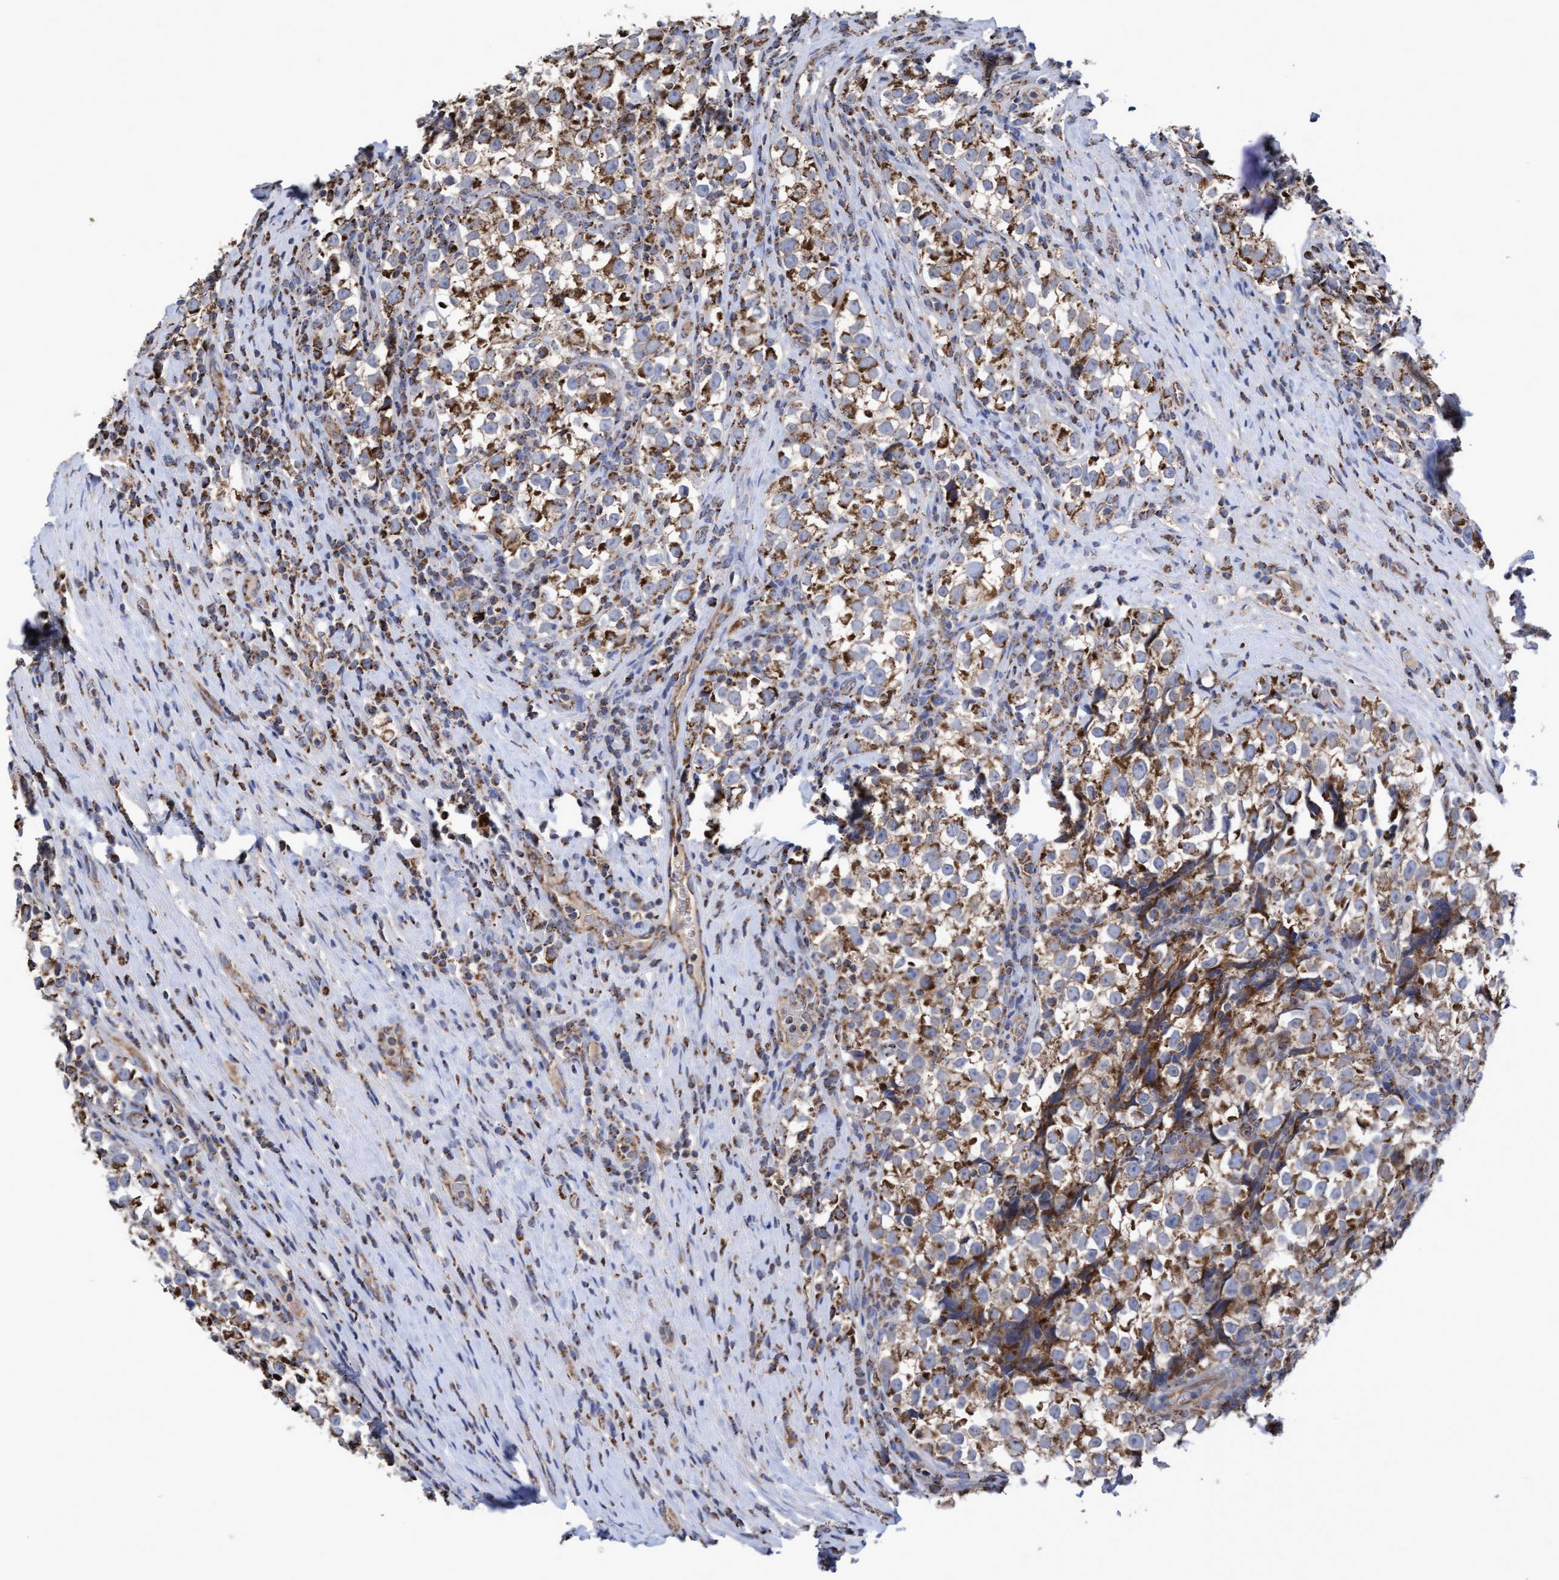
{"staining": {"intensity": "moderate", "quantity": ">75%", "location": "cytoplasmic/membranous"}, "tissue": "testis cancer", "cell_type": "Tumor cells", "image_type": "cancer", "snomed": [{"axis": "morphology", "description": "Normal tissue, NOS"}, {"axis": "morphology", "description": "Seminoma, NOS"}, {"axis": "topography", "description": "Testis"}], "caption": "There is medium levels of moderate cytoplasmic/membranous staining in tumor cells of seminoma (testis), as demonstrated by immunohistochemical staining (brown color).", "gene": "COBL", "patient": {"sex": "male", "age": 43}}